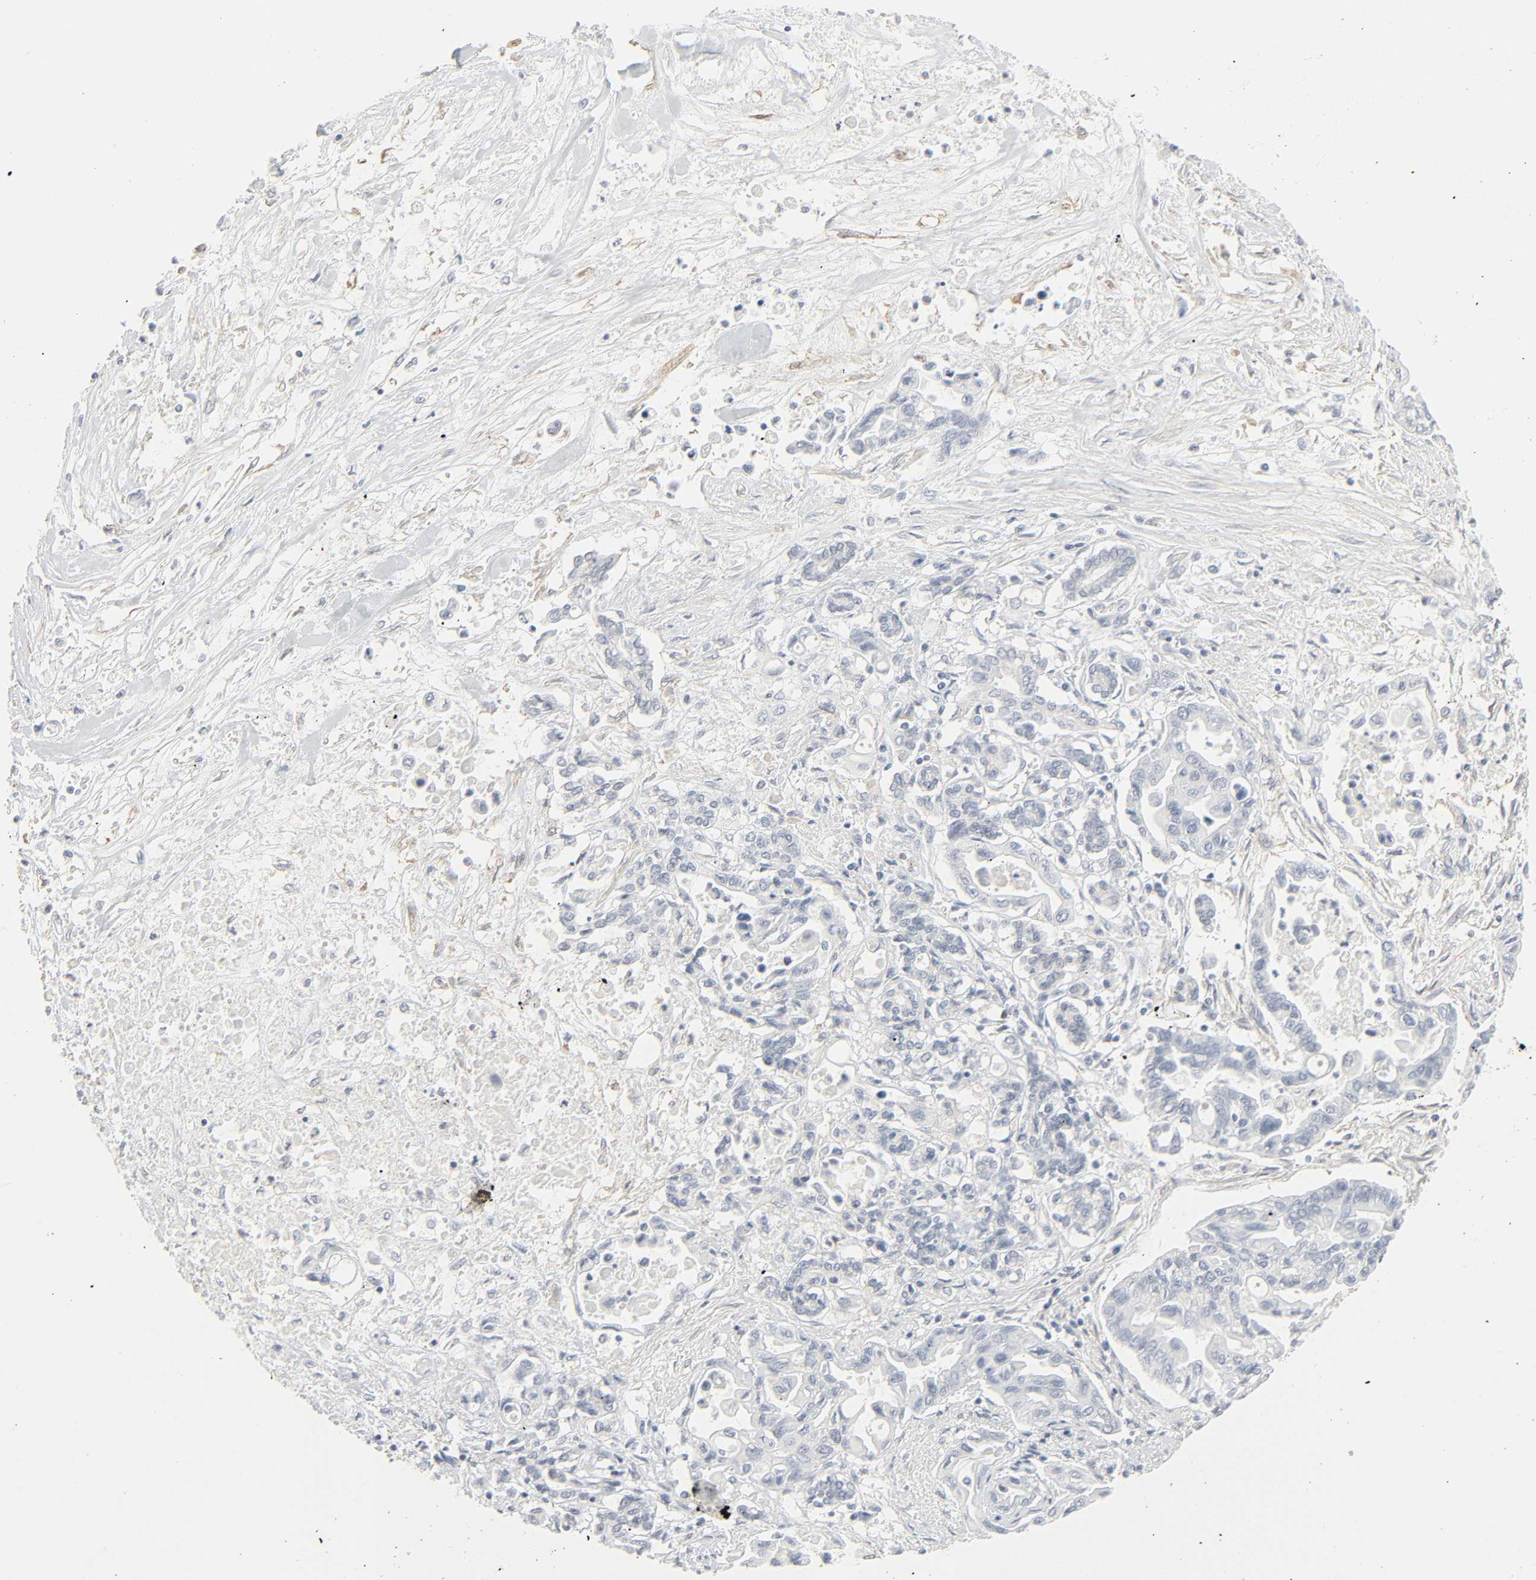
{"staining": {"intensity": "negative", "quantity": "none", "location": "none"}, "tissue": "pancreatic cancer", "cell_type": "Tumor cells", "image_type": "cancer", "snomed": [{"axis": "morphology", "description": "Adenocarcinoma, NOS"}, {"axis": "topography", "description": "Pancreas"}], "caption": "This is an immunohistochemistry (IHC) photomicrograph of human pancreatic adenocarcinoma. There is no expression in tumor cells.", "gene": "ZBTB16", "patient": {"sex": "female", "age": 57}}